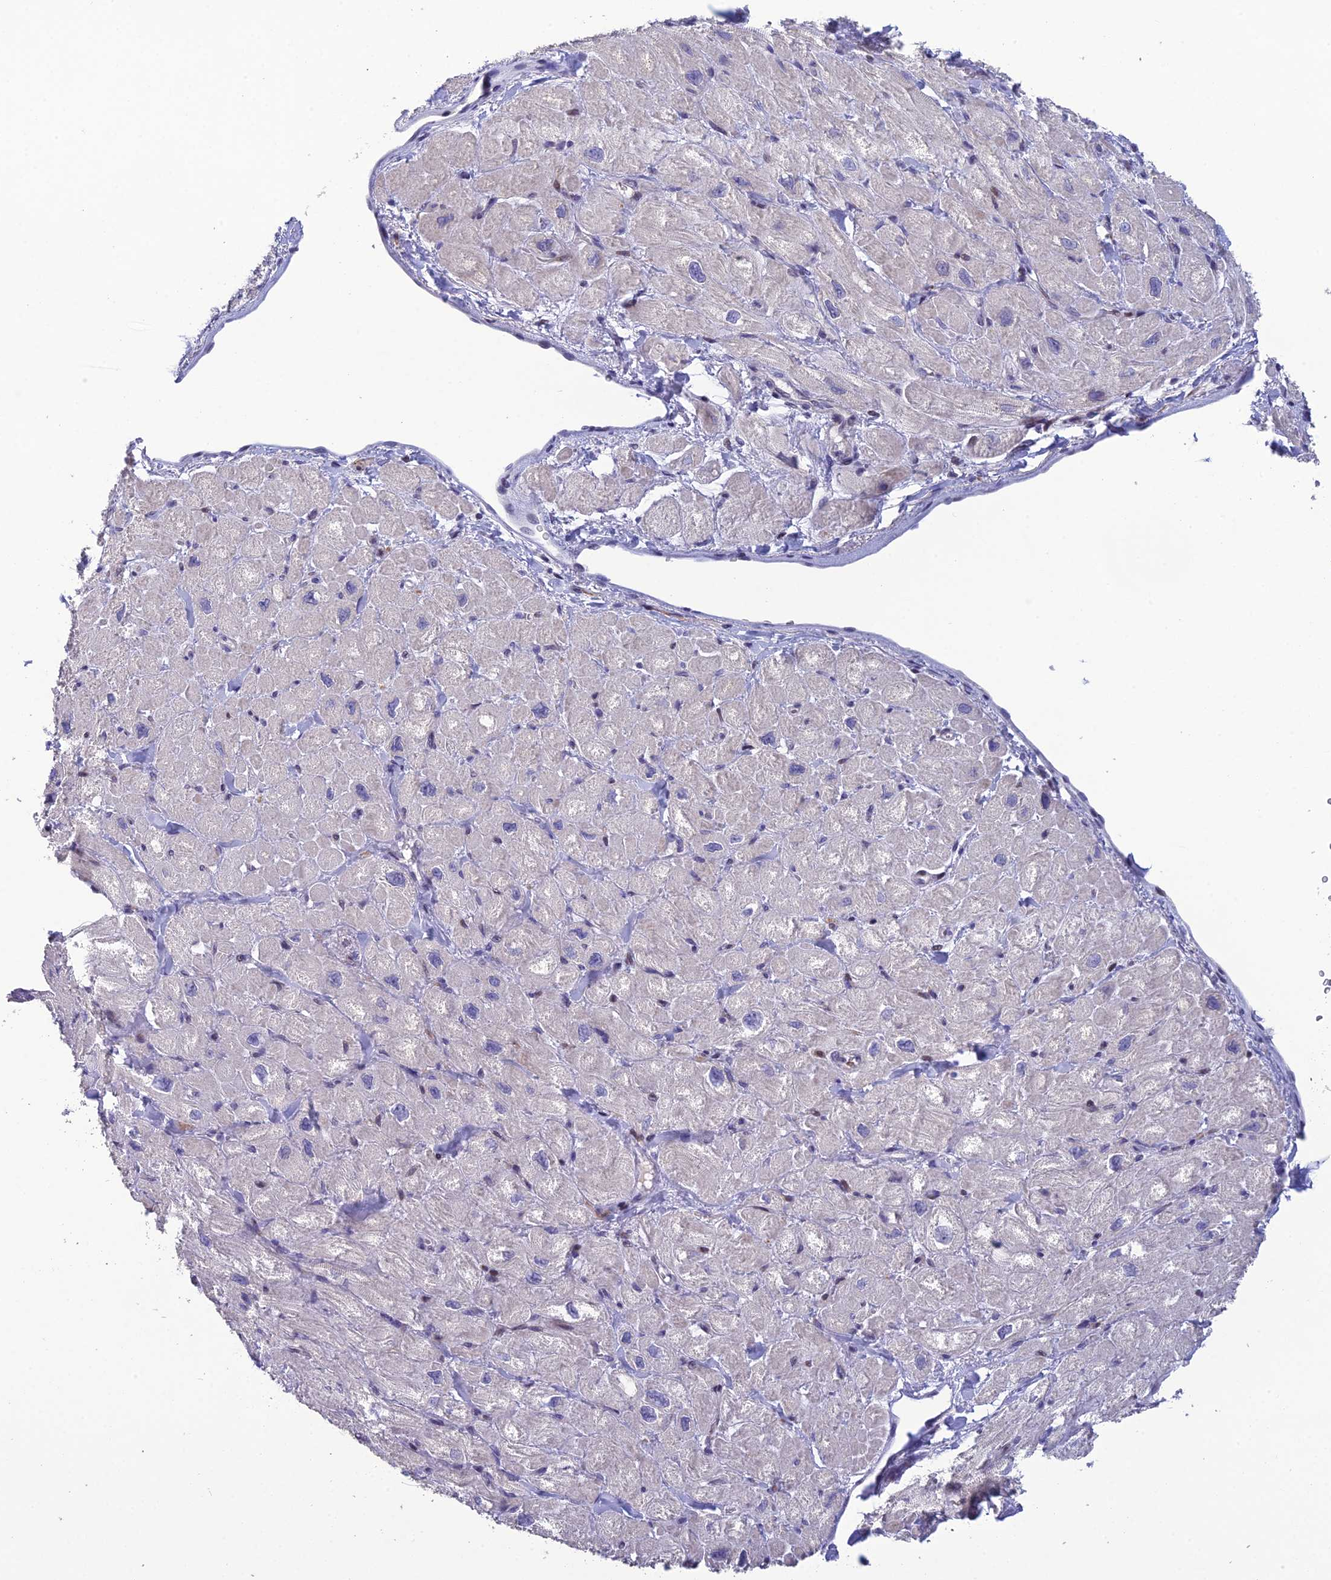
{"staining": {"intensity": "weak", "quantity": "<25%", "location": "cytoplasmic/membranous"}, "tissue": "heart muscle", "cell_type": "Cardiomyocytes", "image_type": "normal", "snomed": [{"axis": "morphology", "description": "Normal tissue, NOS"}, {"axis": "topography", "description": "Heart"}], "caption": "Heart muscle was stained to show a protein in brown. There is no significant staining in cardiomyocytes. (IHC, brightfield microscopy, high magnification).", "gene": "TMEM134", "patient": {"sex": "male", "age": 65}}